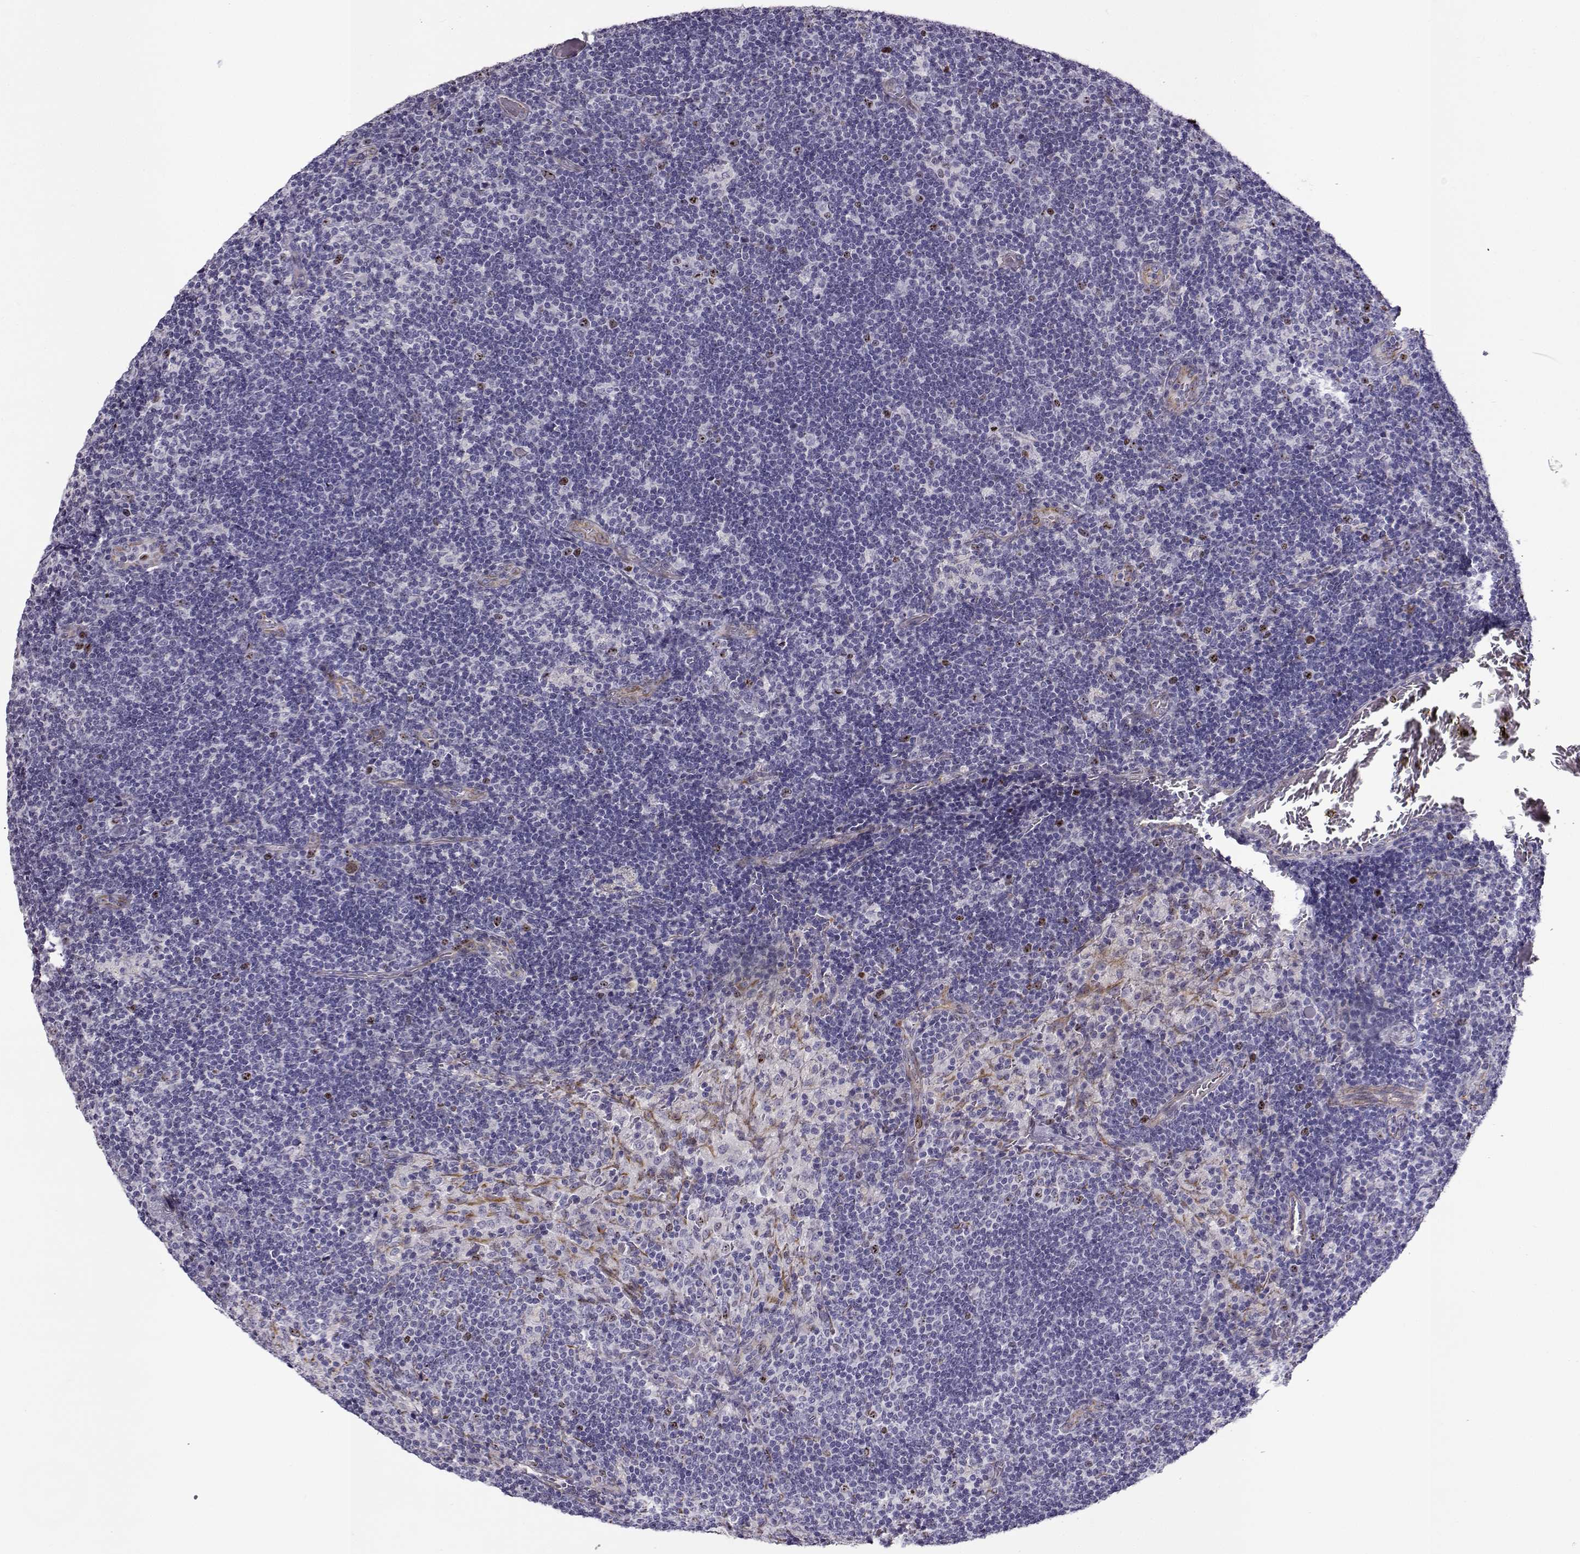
{"staining": {"intensity": "negative", "quantity": "none", "location": "none"}, "tissue": "lymph node", "cell_type": "Germinal center cells", "image_type": "normal", "snomed": [{"axis": "morphology", "description": "Normal tissue, NOS"}, {"axis": "topography", "description": "Lymph node"}], "caption": "IHC of normal lymph node reveals no expression in germinal center cells. (Brightfield microscopy of DAB (3,3'-diaminobenzidine) IHC at high magnification).", "gene": "NPW", "patient": {"sex": "male", "age": 63}}